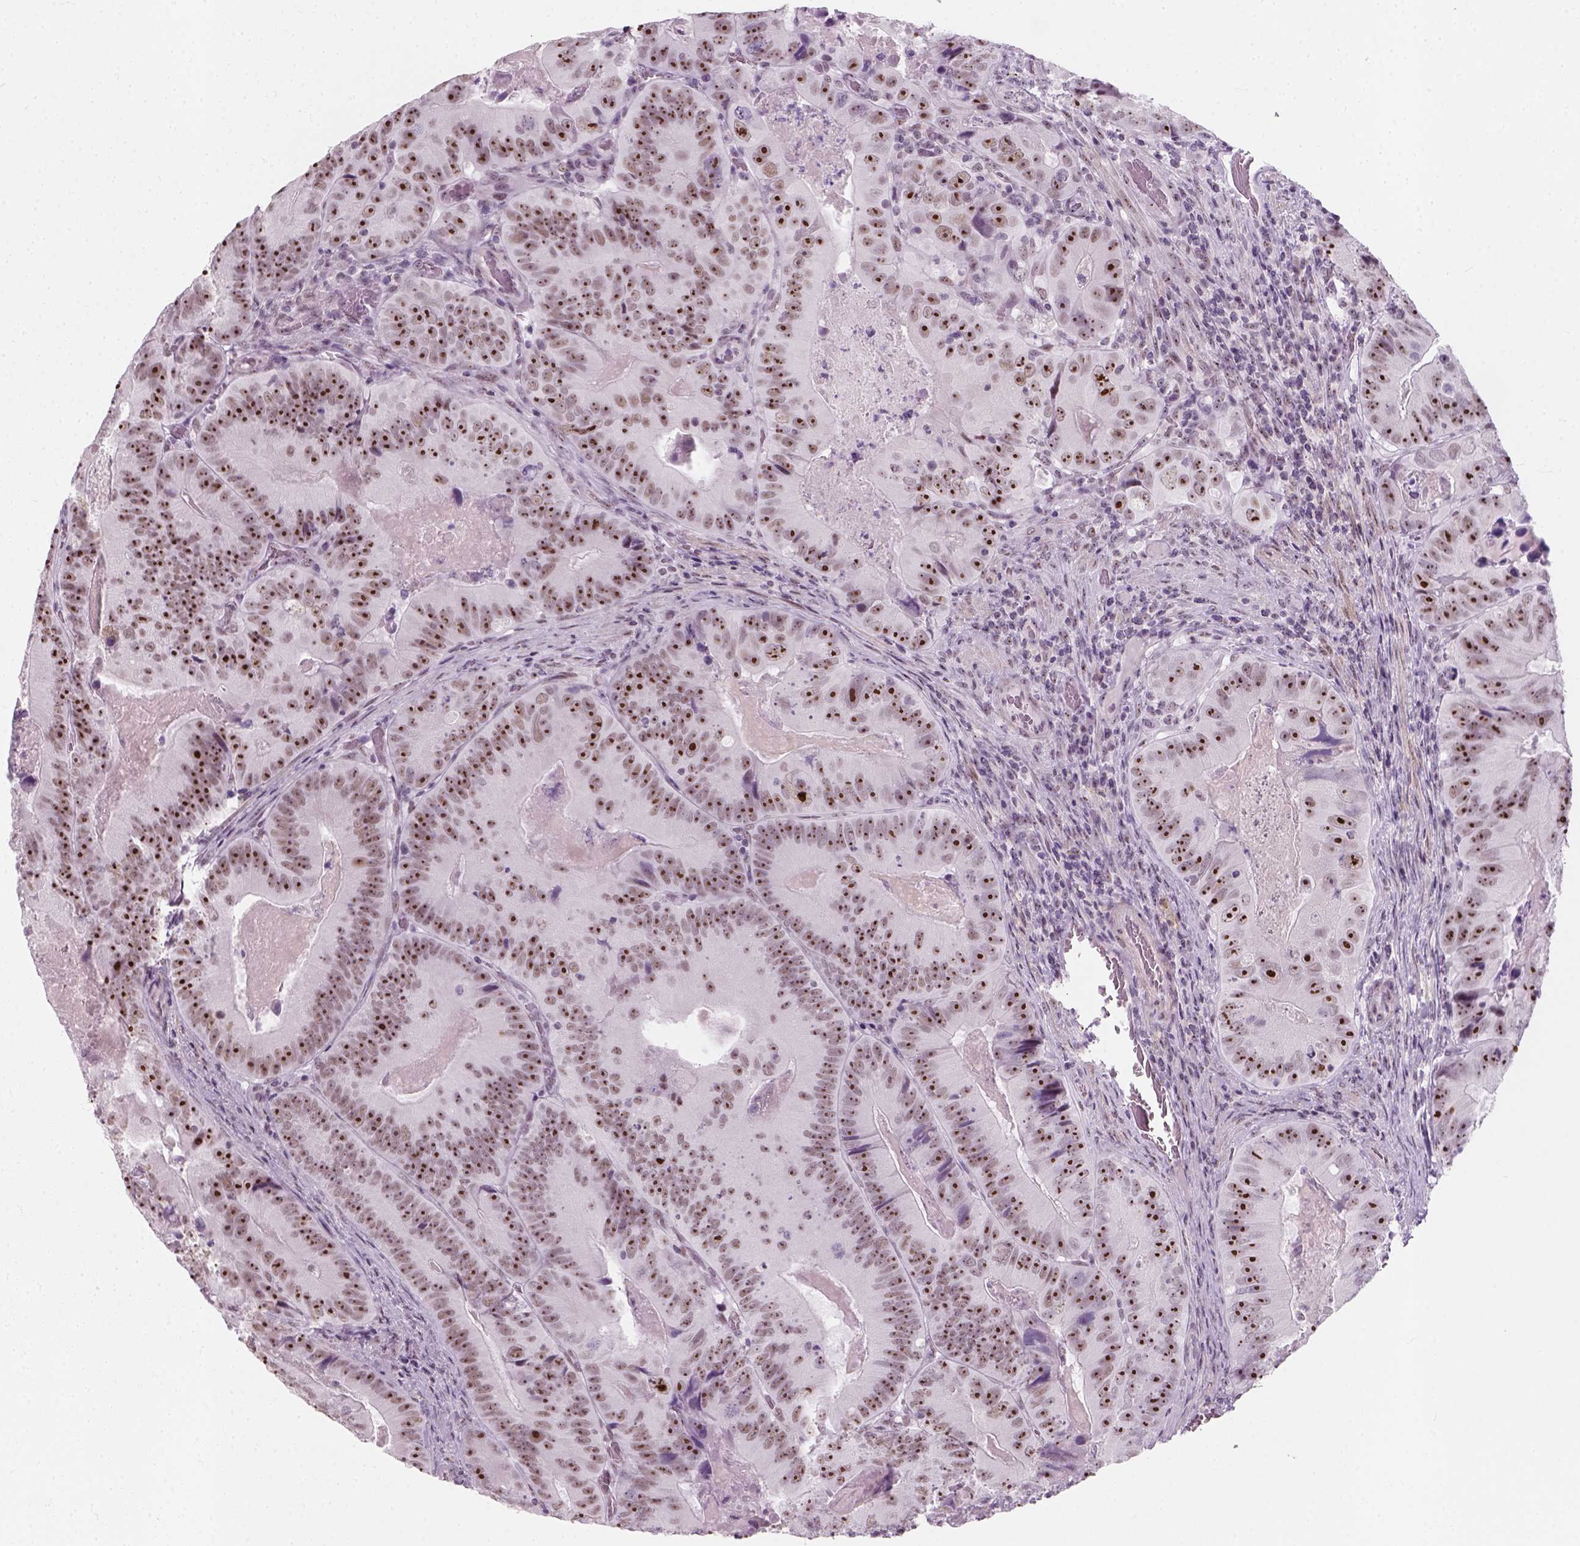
{"staining": {"intensity": "strong", "quantity": ">75%", "location": "nuclear"}, "tissue": "colorectal cancer", "cell_type": "Tumor cells", "image_type": "cancer", "snomed": [{"axis": "morphology", "description": "Adenocarcinoma, NOS"}, {"axis": "topography", "description": "Colon"}], "caption": "Approximately >75% of tumor cells in colorectal cancer (adenocarcinoma) display strong nuclear protein staining as visualized by brown immunohistochemical staining.", "gene": "ZNF865", "patient": {"sex": "female", "age": 86}}